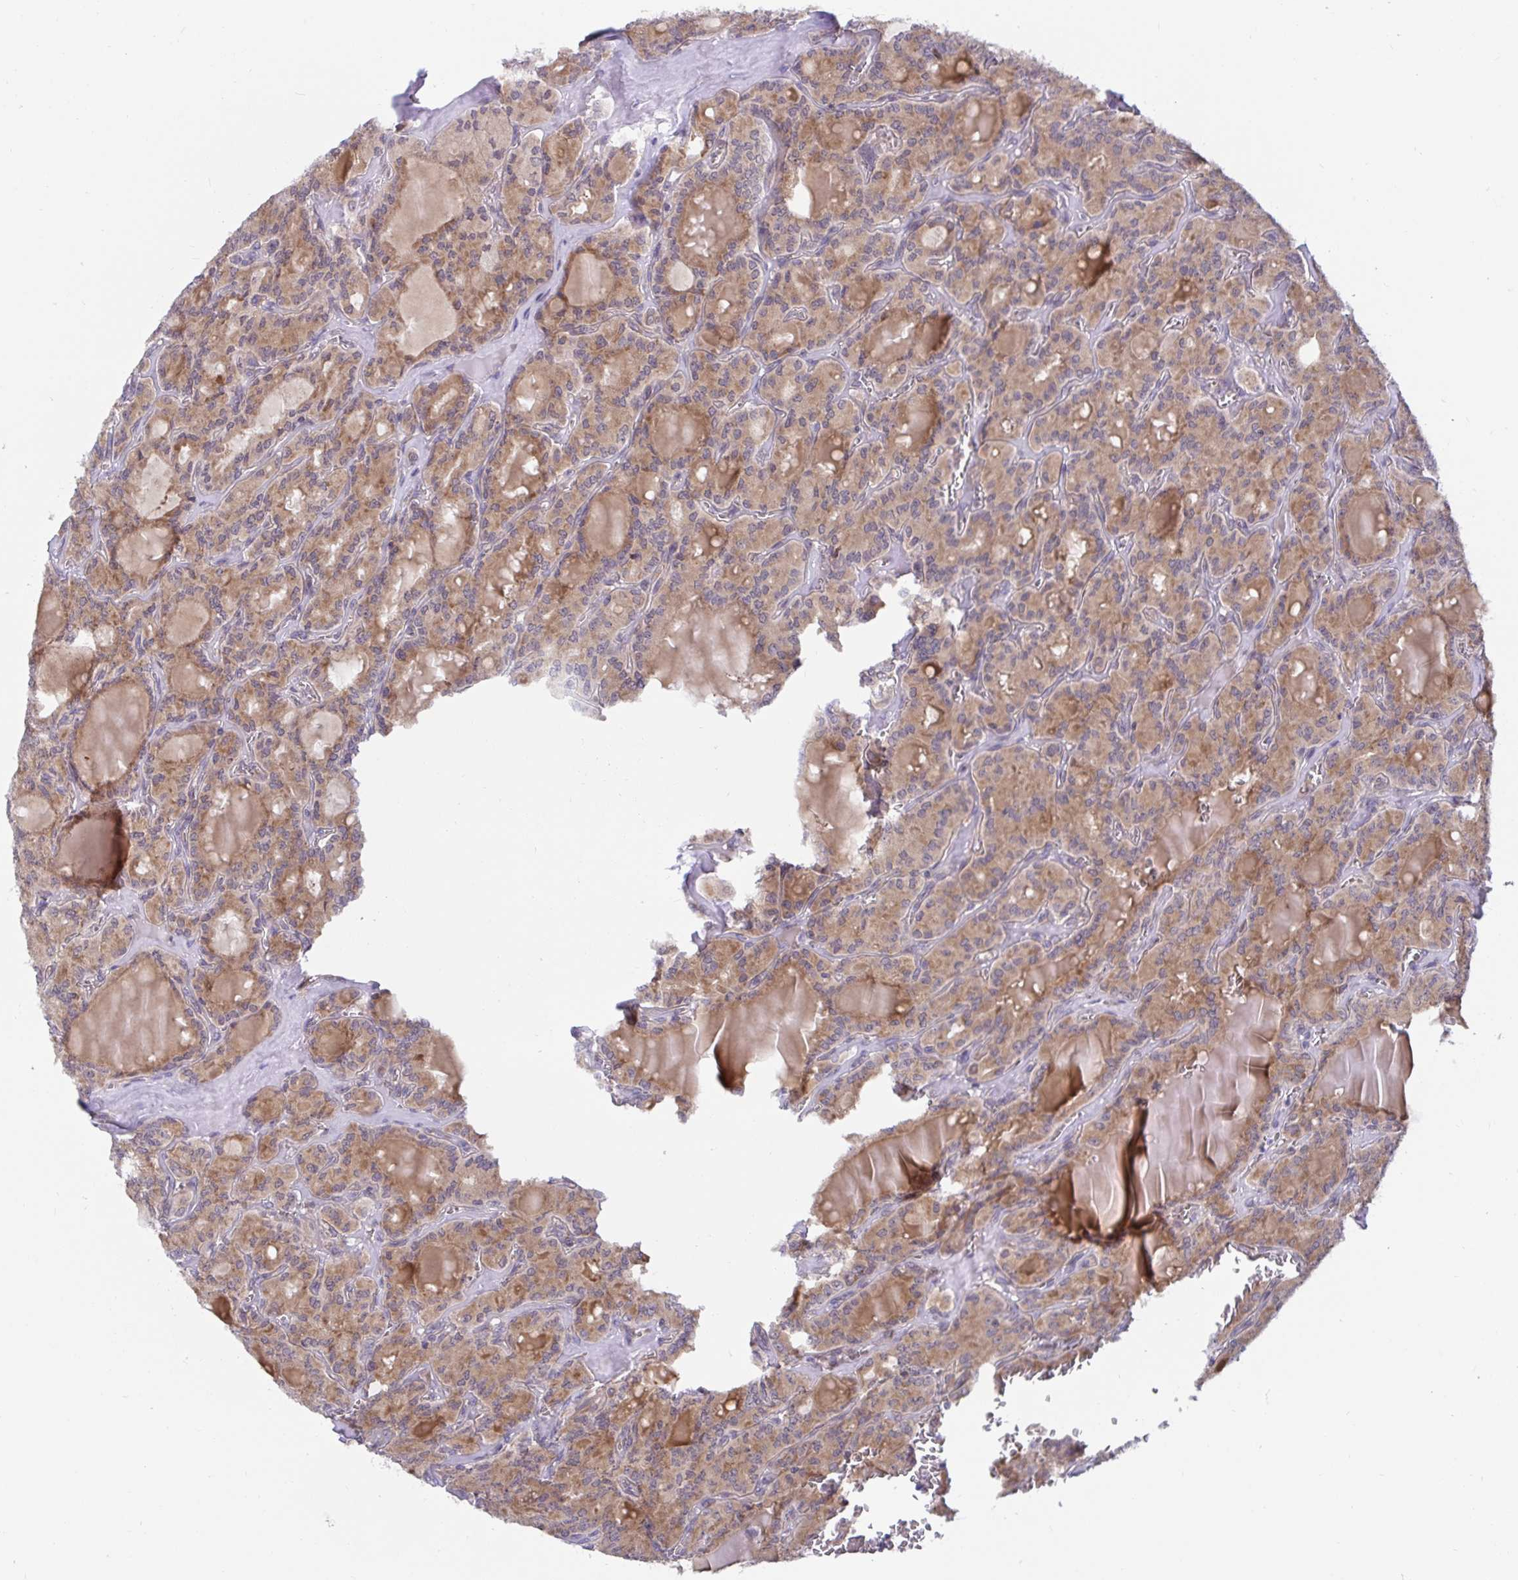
{"staining": {"intensity": "weak", "quantity": ">75%", "location": "cytoplasmic/membranous"}, "tissue": "thyroid cancer", "cell_type": "Tumor cells", "image_type": "cancer", "snomed": [{"axis": "morphology", "description": "Papillary adenocarcinoma, NOS"}, {"axis": "topography", "description": "Thyroid gland"}], "caption": "Immunohistochemical staining of thyroid cancer (papillary adenocarcinoma) displays low levels of weak cytoplasmic/membranous staining in about >75% of tumor cells. (Stains: DAB in brown, nuclei in blue, Microscopy: brightfield microscopy at high magnification).", "gene": "LARP1", "patient": {"sex": "male", "age": 87}}